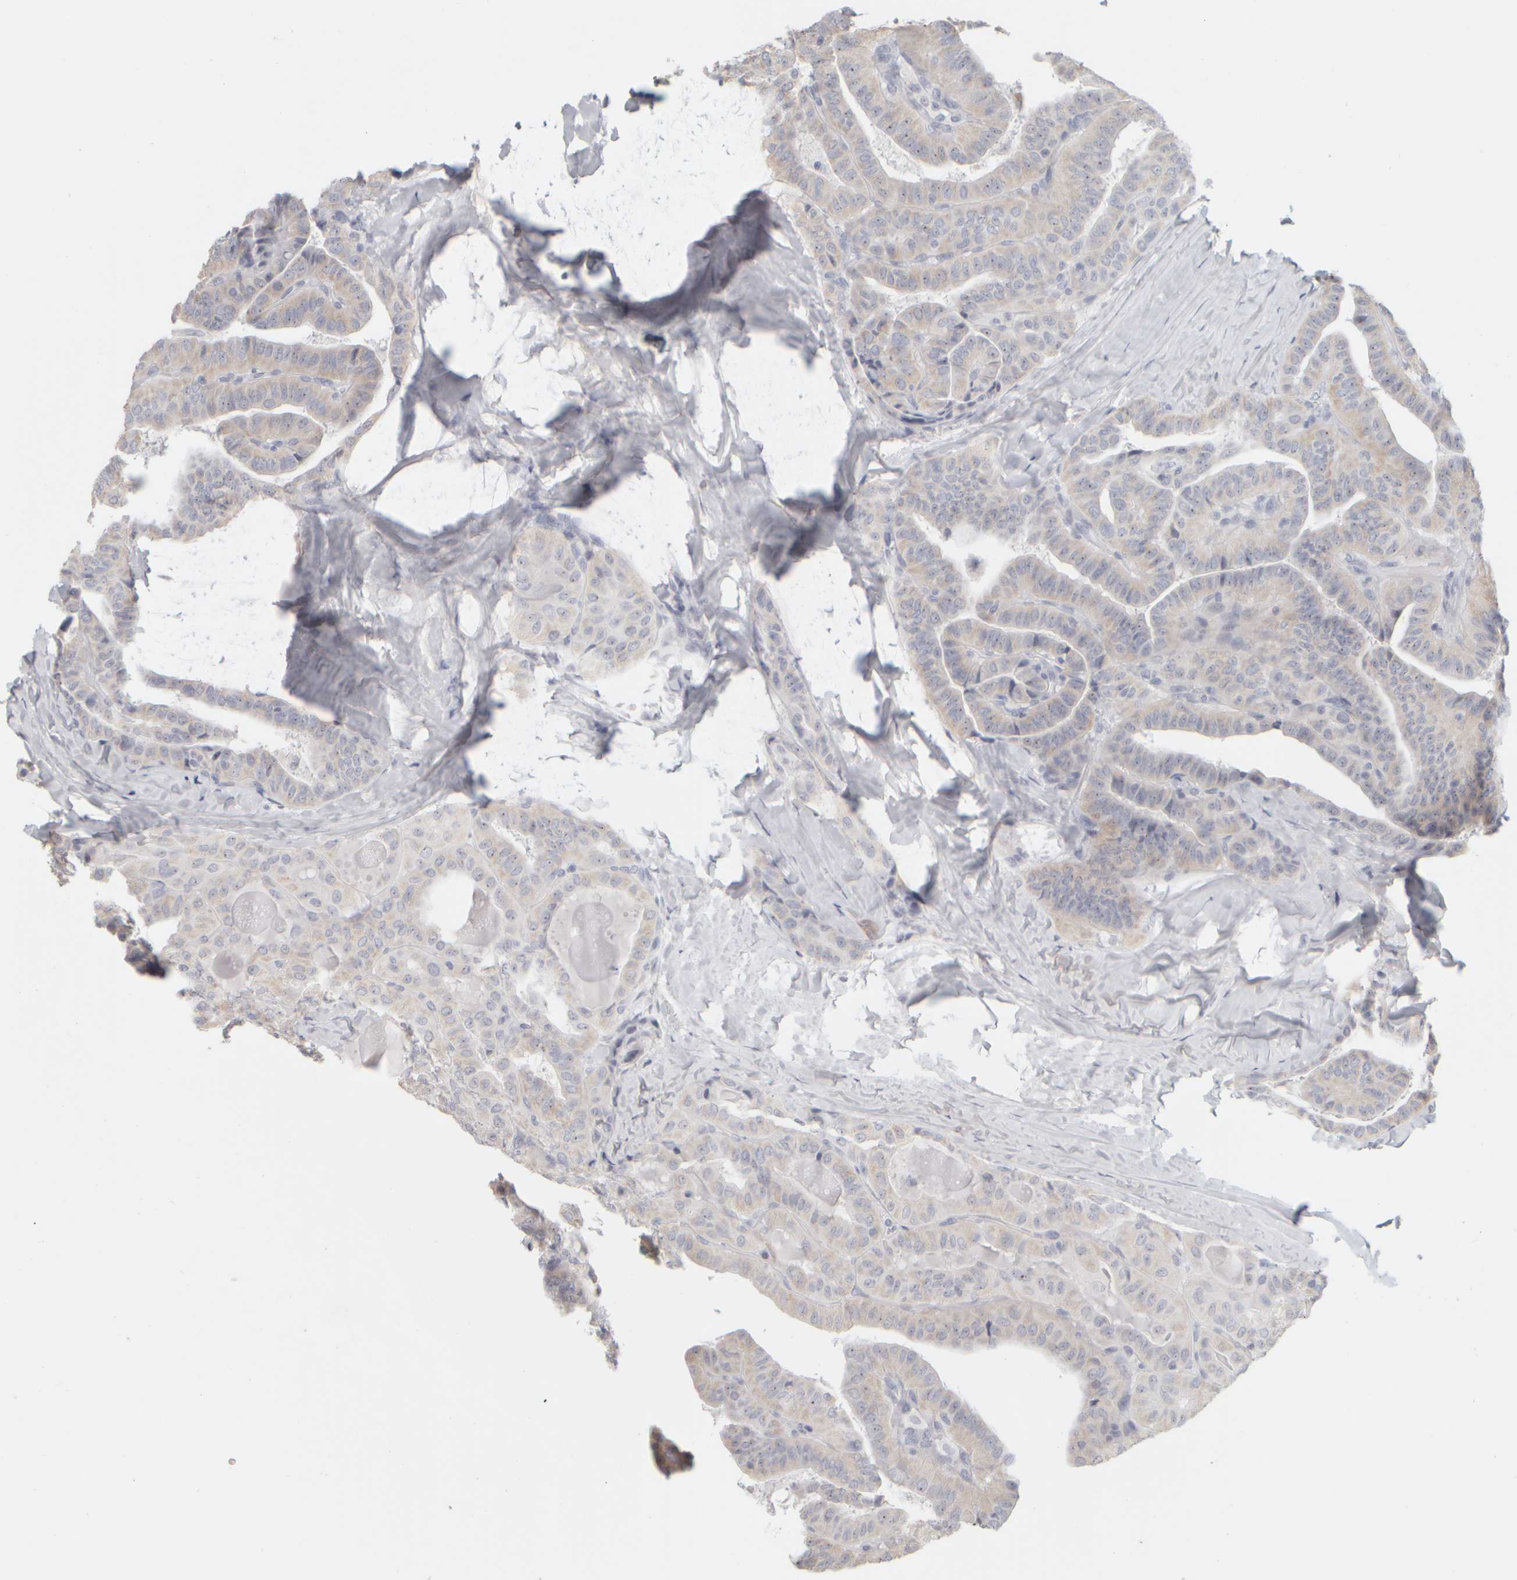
{"staining": {"intensity": "moderate", "quantity": "25%-75%", "location": "nuclear"}, "tissue": "thyroid cancer", "cell_type": "Tumor cells", "image_type": "cancer", "snomed": [{"axis": "morphology", "description": "Papillary adenocarcinoma, NOS"}, {"axis": "topography", "description": "Thyroid gland"}], "caption": "Thyroid cancer stained with a protein marker demonstrates moderate staining in tumor cells.", "gene": "DCXR", "patient": {"sex": "male", "age": 77}}